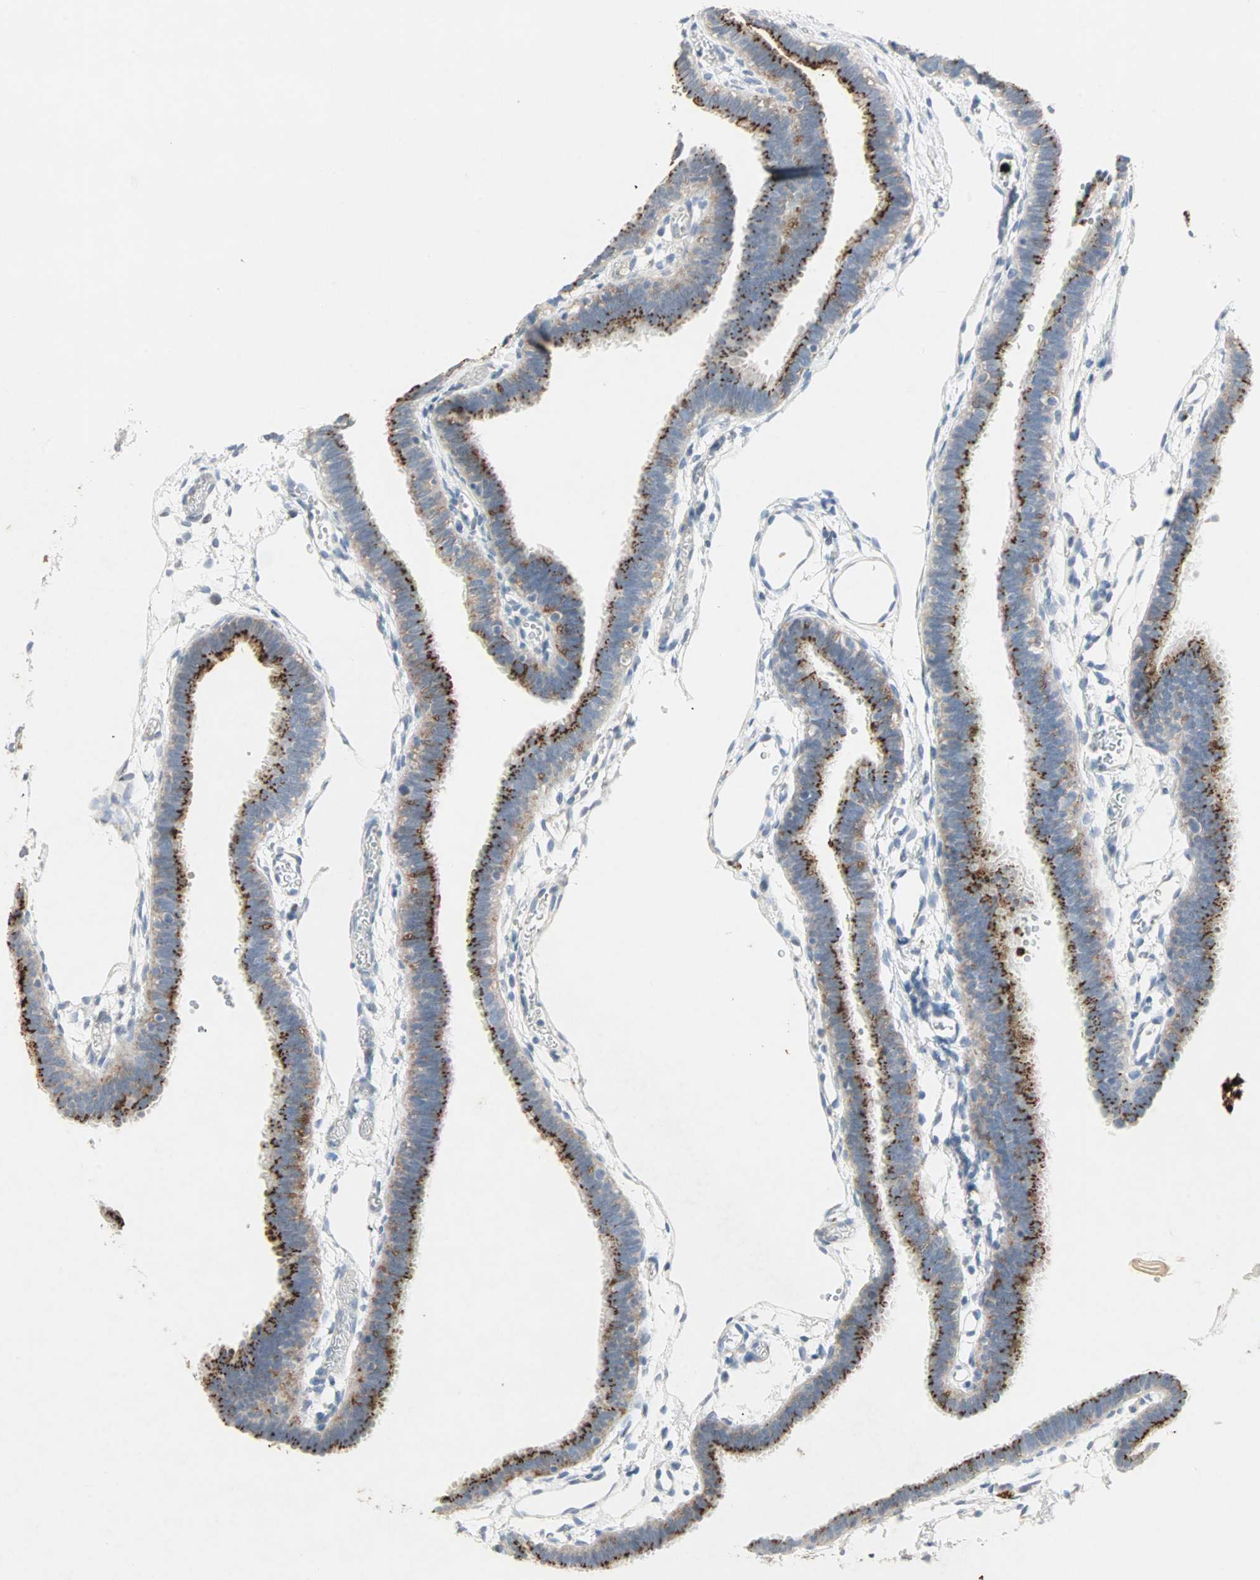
{"staining": {"intensity": "strong", "quantity": "25%-75%", "location": "cytoplasmic/membranous"}, "tissue": "fallopian tube", "cell_type": "Glandular cells", "image_type": "normal", "snomed": [{"axis": "morphology", "description": "Normal tissue, NOS"}, {"axis": "topography", "description": "Fallopian tube"}], "caption": "Brown immunohistochemical staining in normal fallopian tube exhibits strong cytoplasmic/membranous expression in approximately 25%-75% of glandular cells.", "gene": "CEACAM6", "patient": {"sex": "female", "age": 29}}